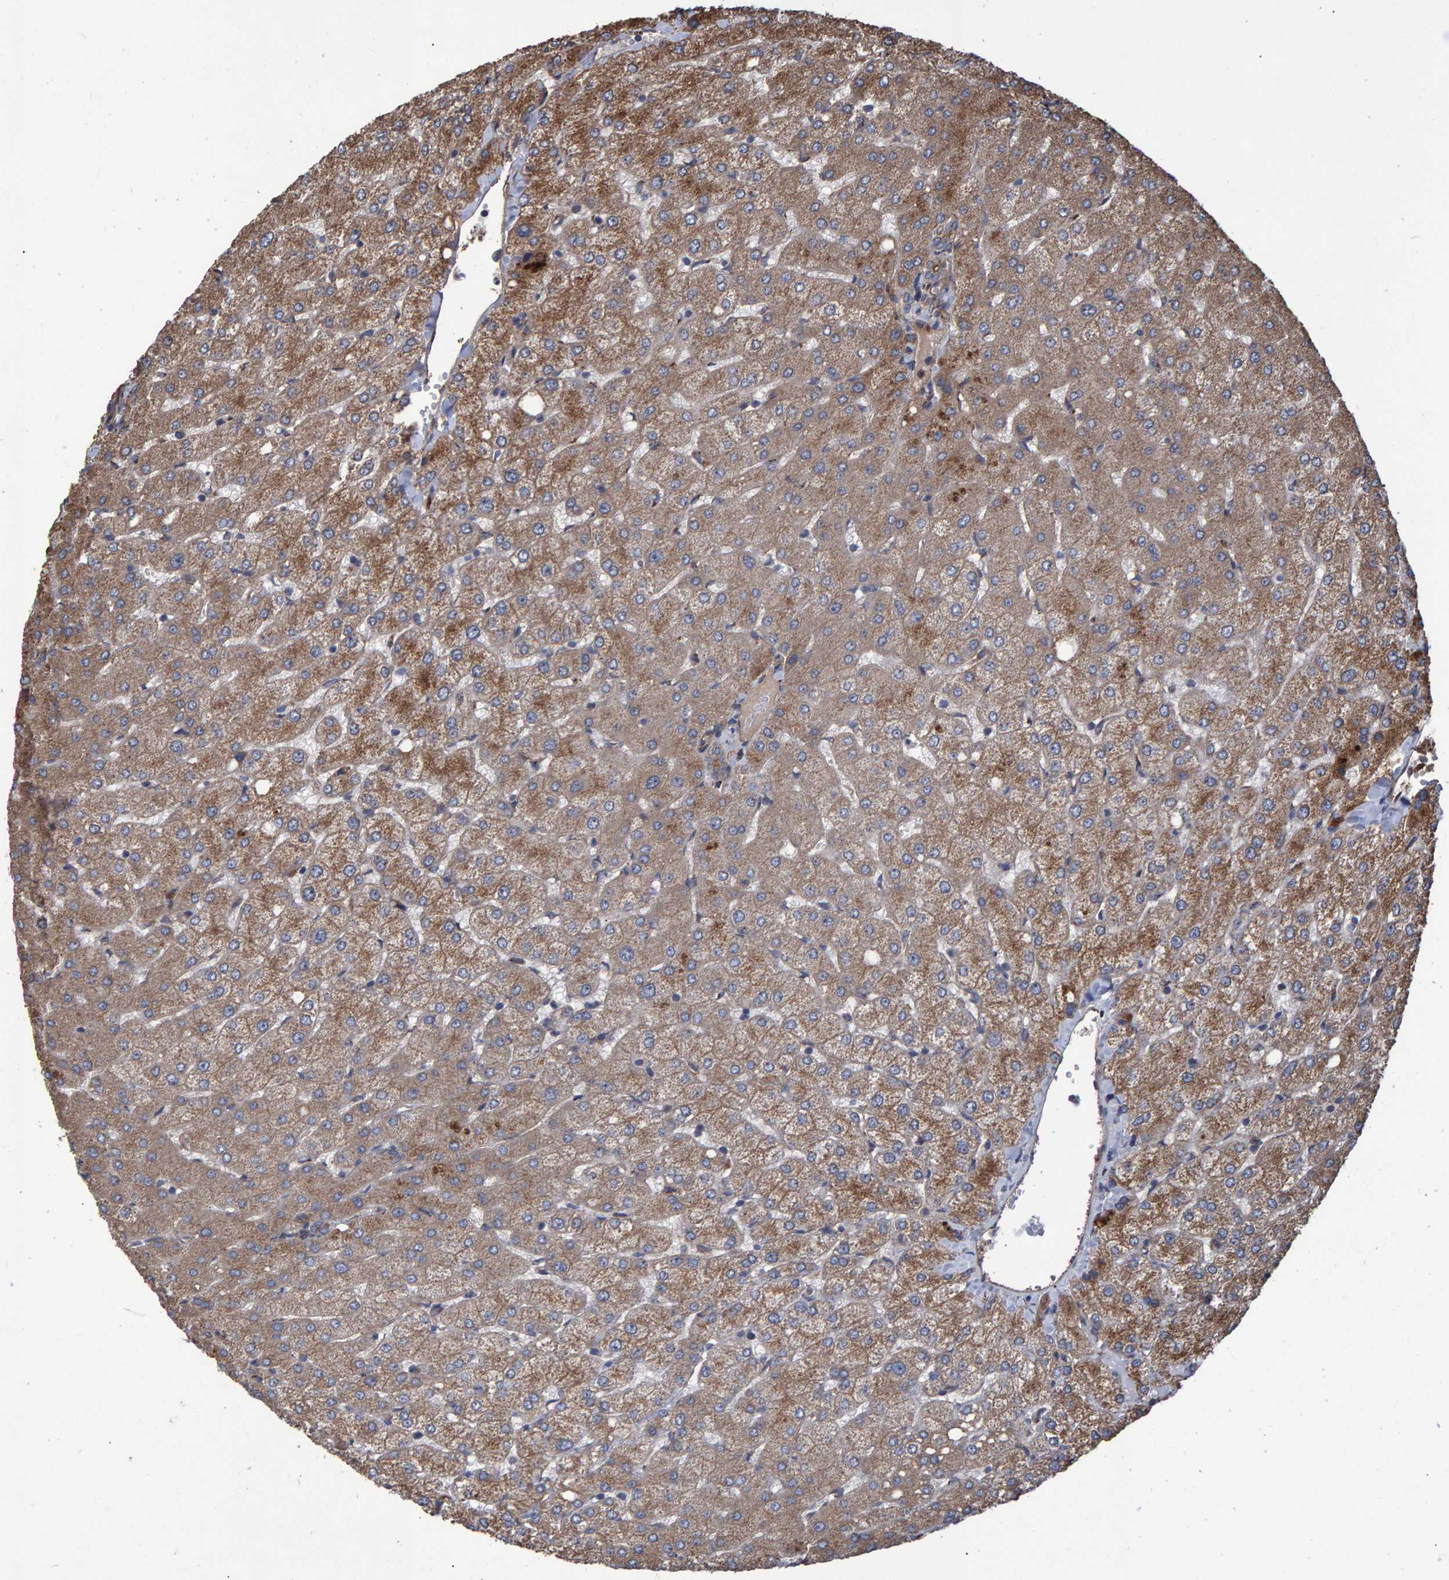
{"staining": {"intensity": "moderate", "quantity": ">75%", "location": "cytoplasmic/membranous"}, "tissue": "liver", "cell_type": "Cholangiocytes", "image_type": "normal", "snomed": [{"axis": "morphology", "description": "Normal tissue, NOS"}, {"axis": "topography", "description": "Liver"}], "caption": "IHC (DAB) staining of unremarkable liver shows moderate cytoplasmic/membranous protein positivity in approximately >75% of cholangiocytes.", "gene": "TRIM68", "patient": {"sex": "female", "age": 54}}